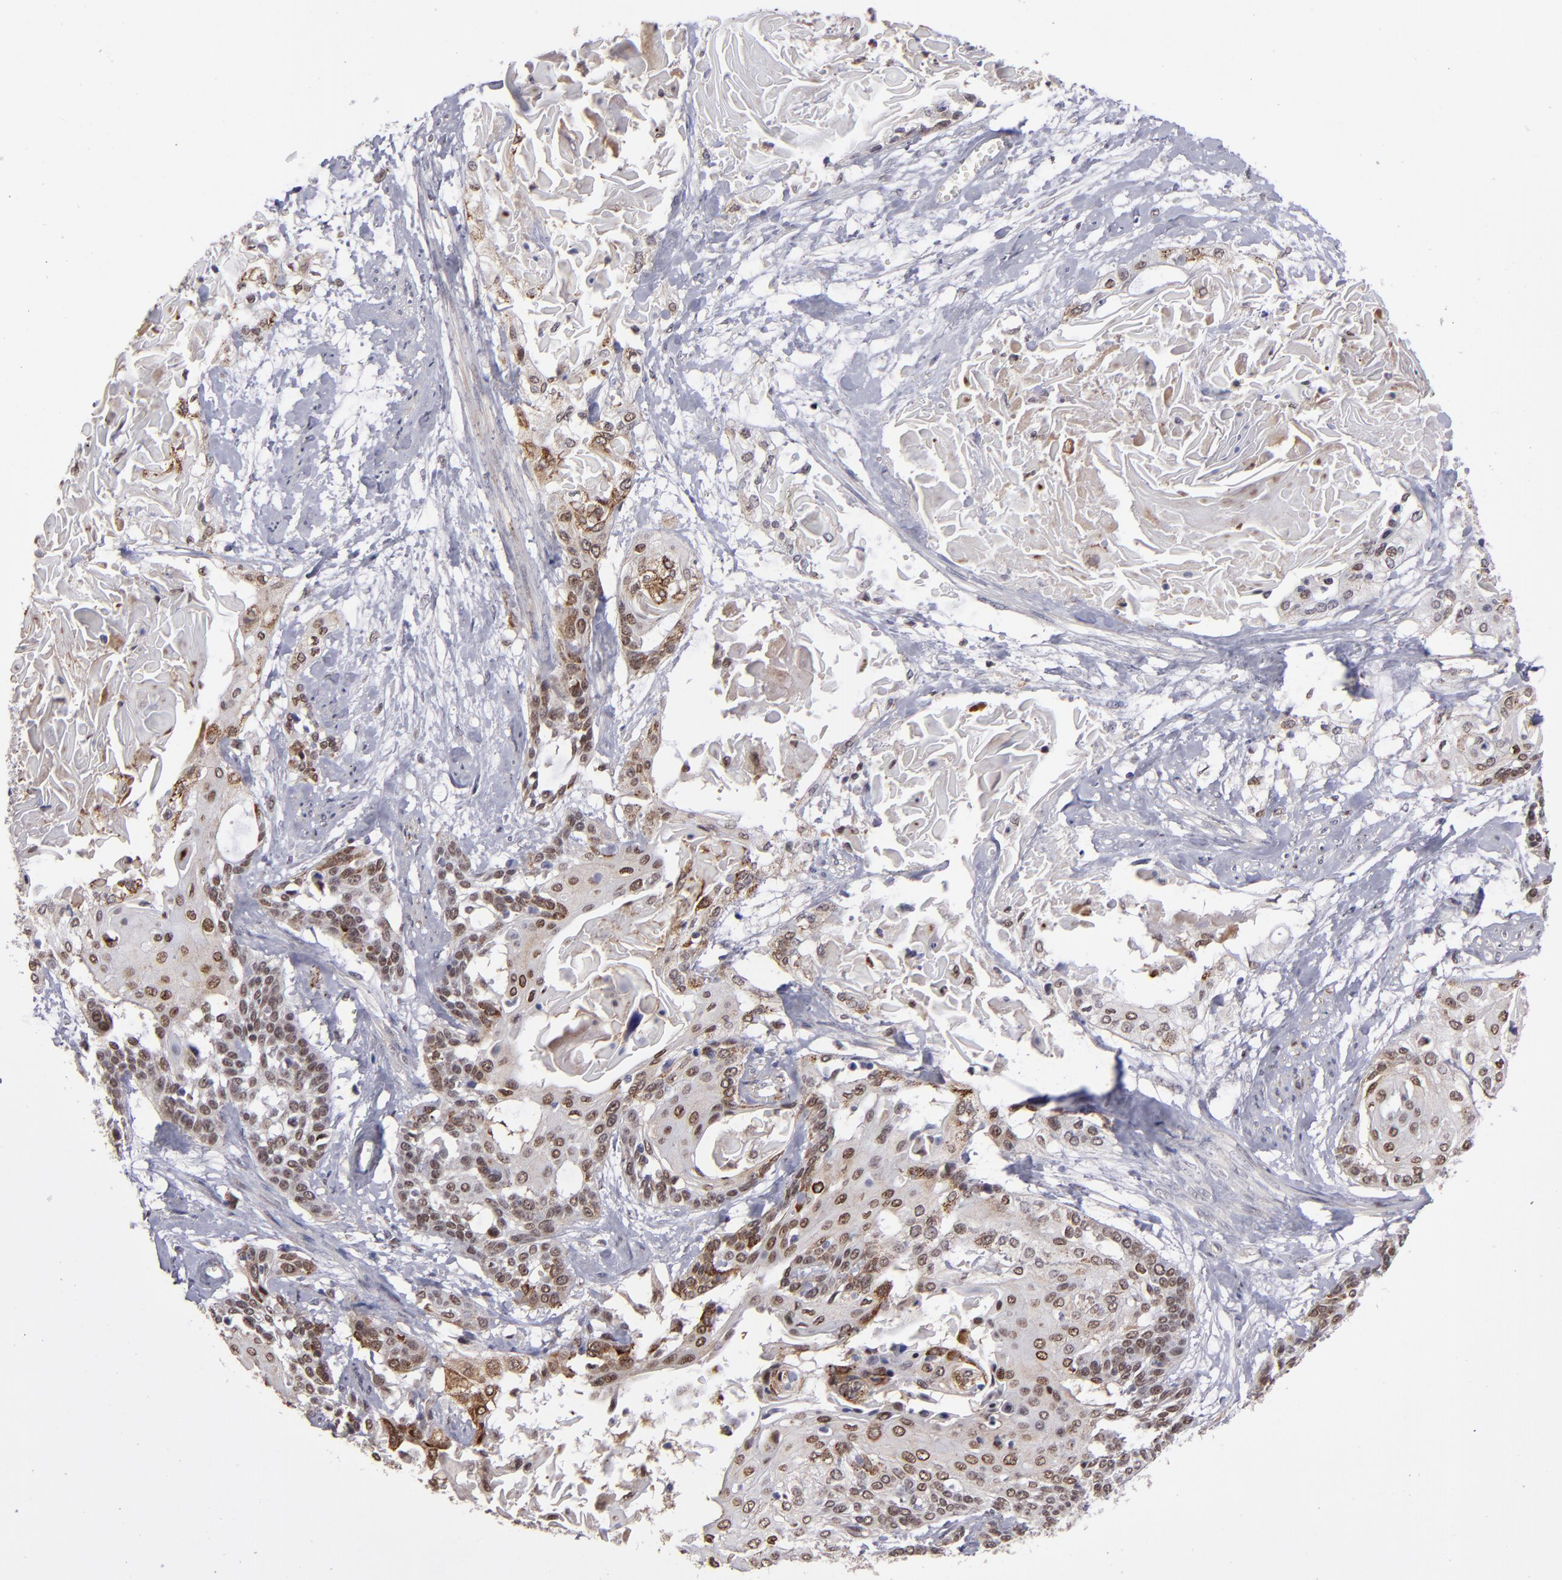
{"staining": {"intensity": "weak", "quantity": "25%-75%", "location": "nuclear"}, "tissue": "cervical cancer", "cell_type": "Tumor cells", "image_type": "cancer", "snomed": [{"axis": "morphology", "description": "Squamous cell carcinoma, NOS"}, {"axis": "topography", "description": "Cervix"}], "caption": "Tumor cells display low levels of weak nuclear staining in approximately 25%-75% of cells in human cervical cancer. (Brightfield microscopy of DAB IHC at high magnification).", "gene": "RREB1", "patient": {"sex": "female", "age": 57}}